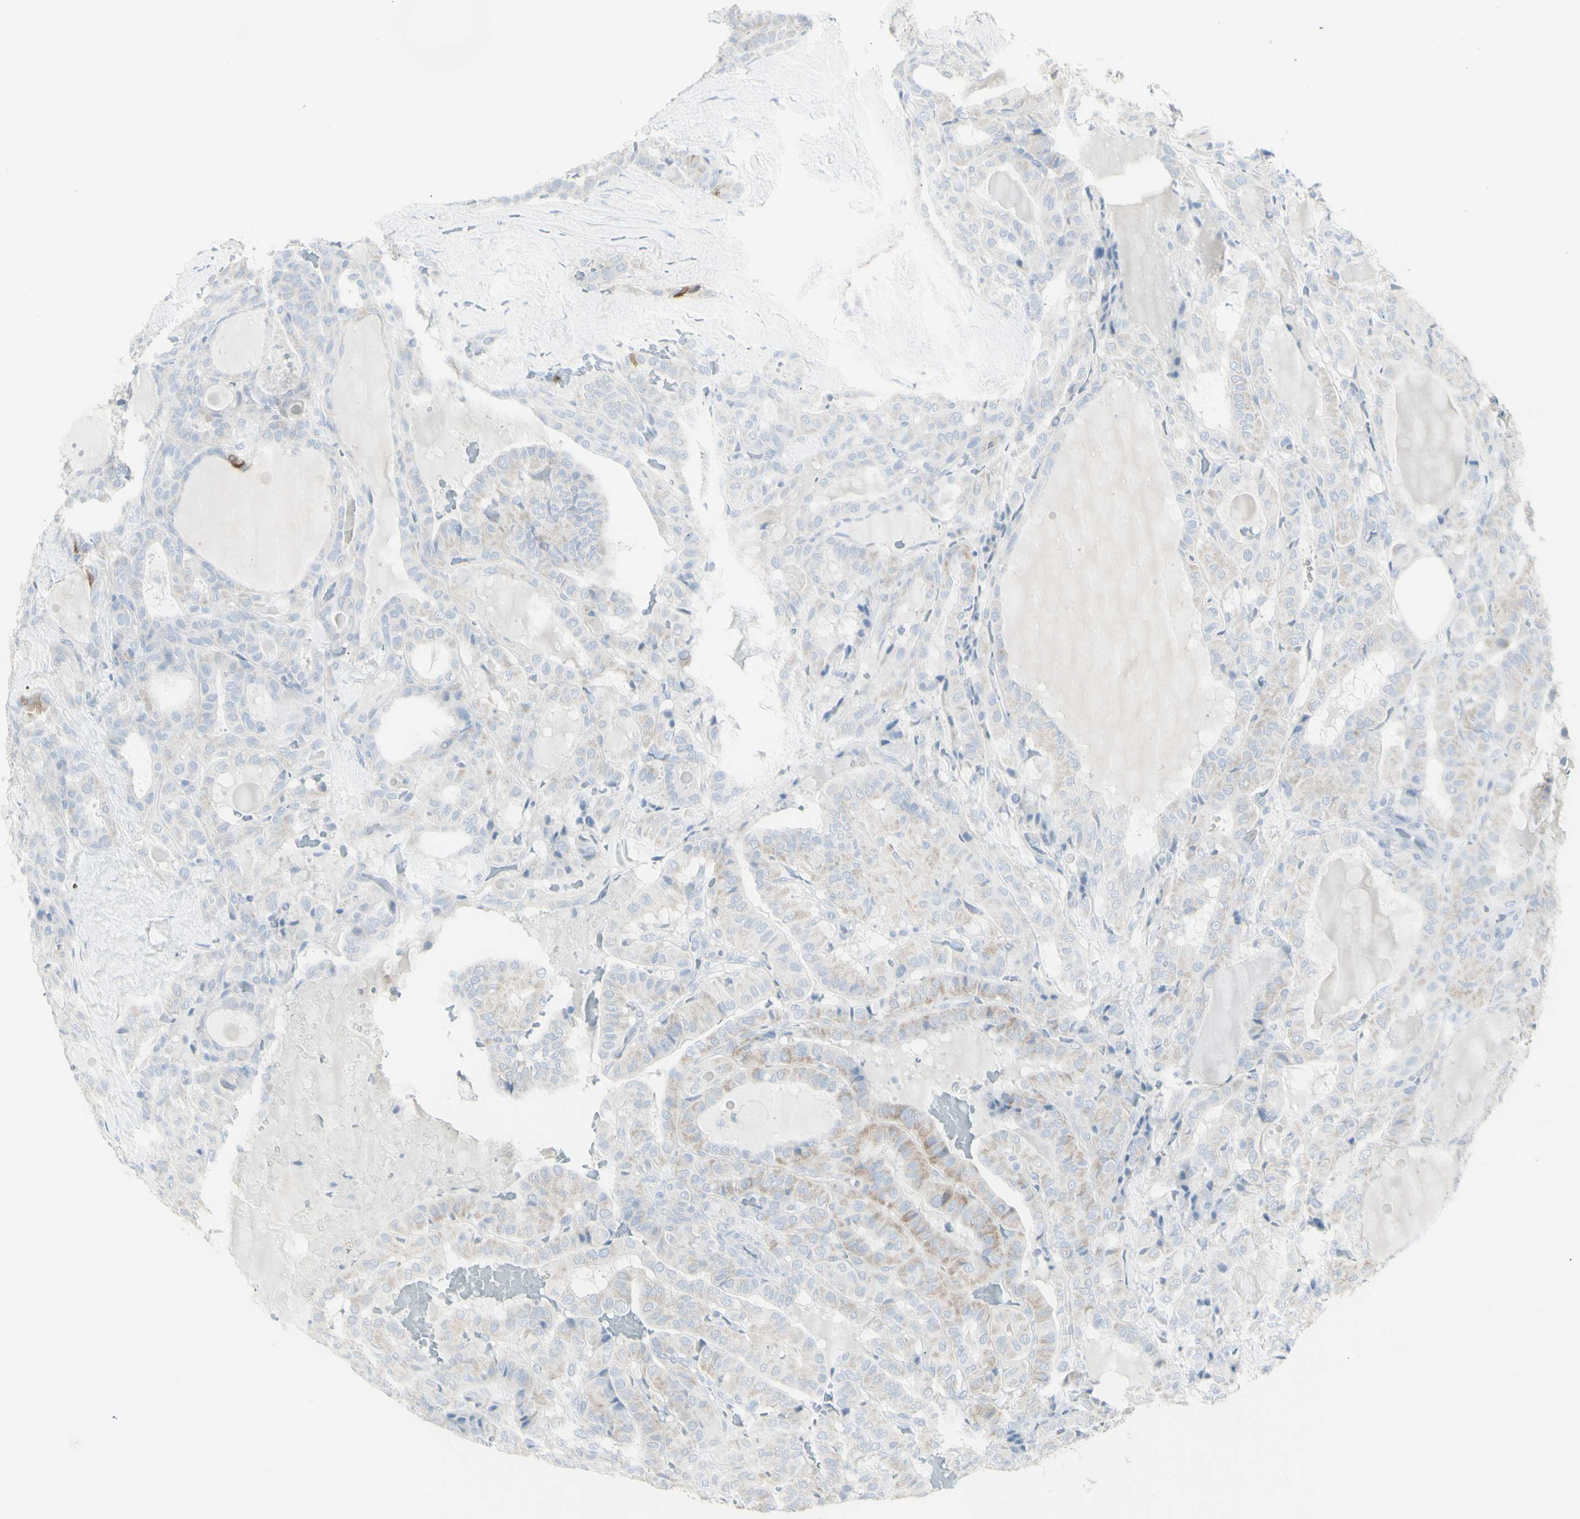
{"staining": {"intensity": "weak", "quantity": "25%-75%", "location": "cytoplasmic/membranous"}, "tissue": "thyroid cancer", "cell_type": "Tumor cells", "image_type": "cancer", "snomed": [{"axis": "morphology", "description": "Papillary adenocarcinoma, NOS"}, {"axis": "topography", "description": "Thyroid gland"}], "caption": "Papillary adenocarcinoma (thyroid) tissue shows weak cytoplasmic/membranous expression in about 25%-75% of tumor cells, visualized by immunohistochemistry.", "gene": "ENSG00000198211", "patient": {"sex": "male", "age": 77}}